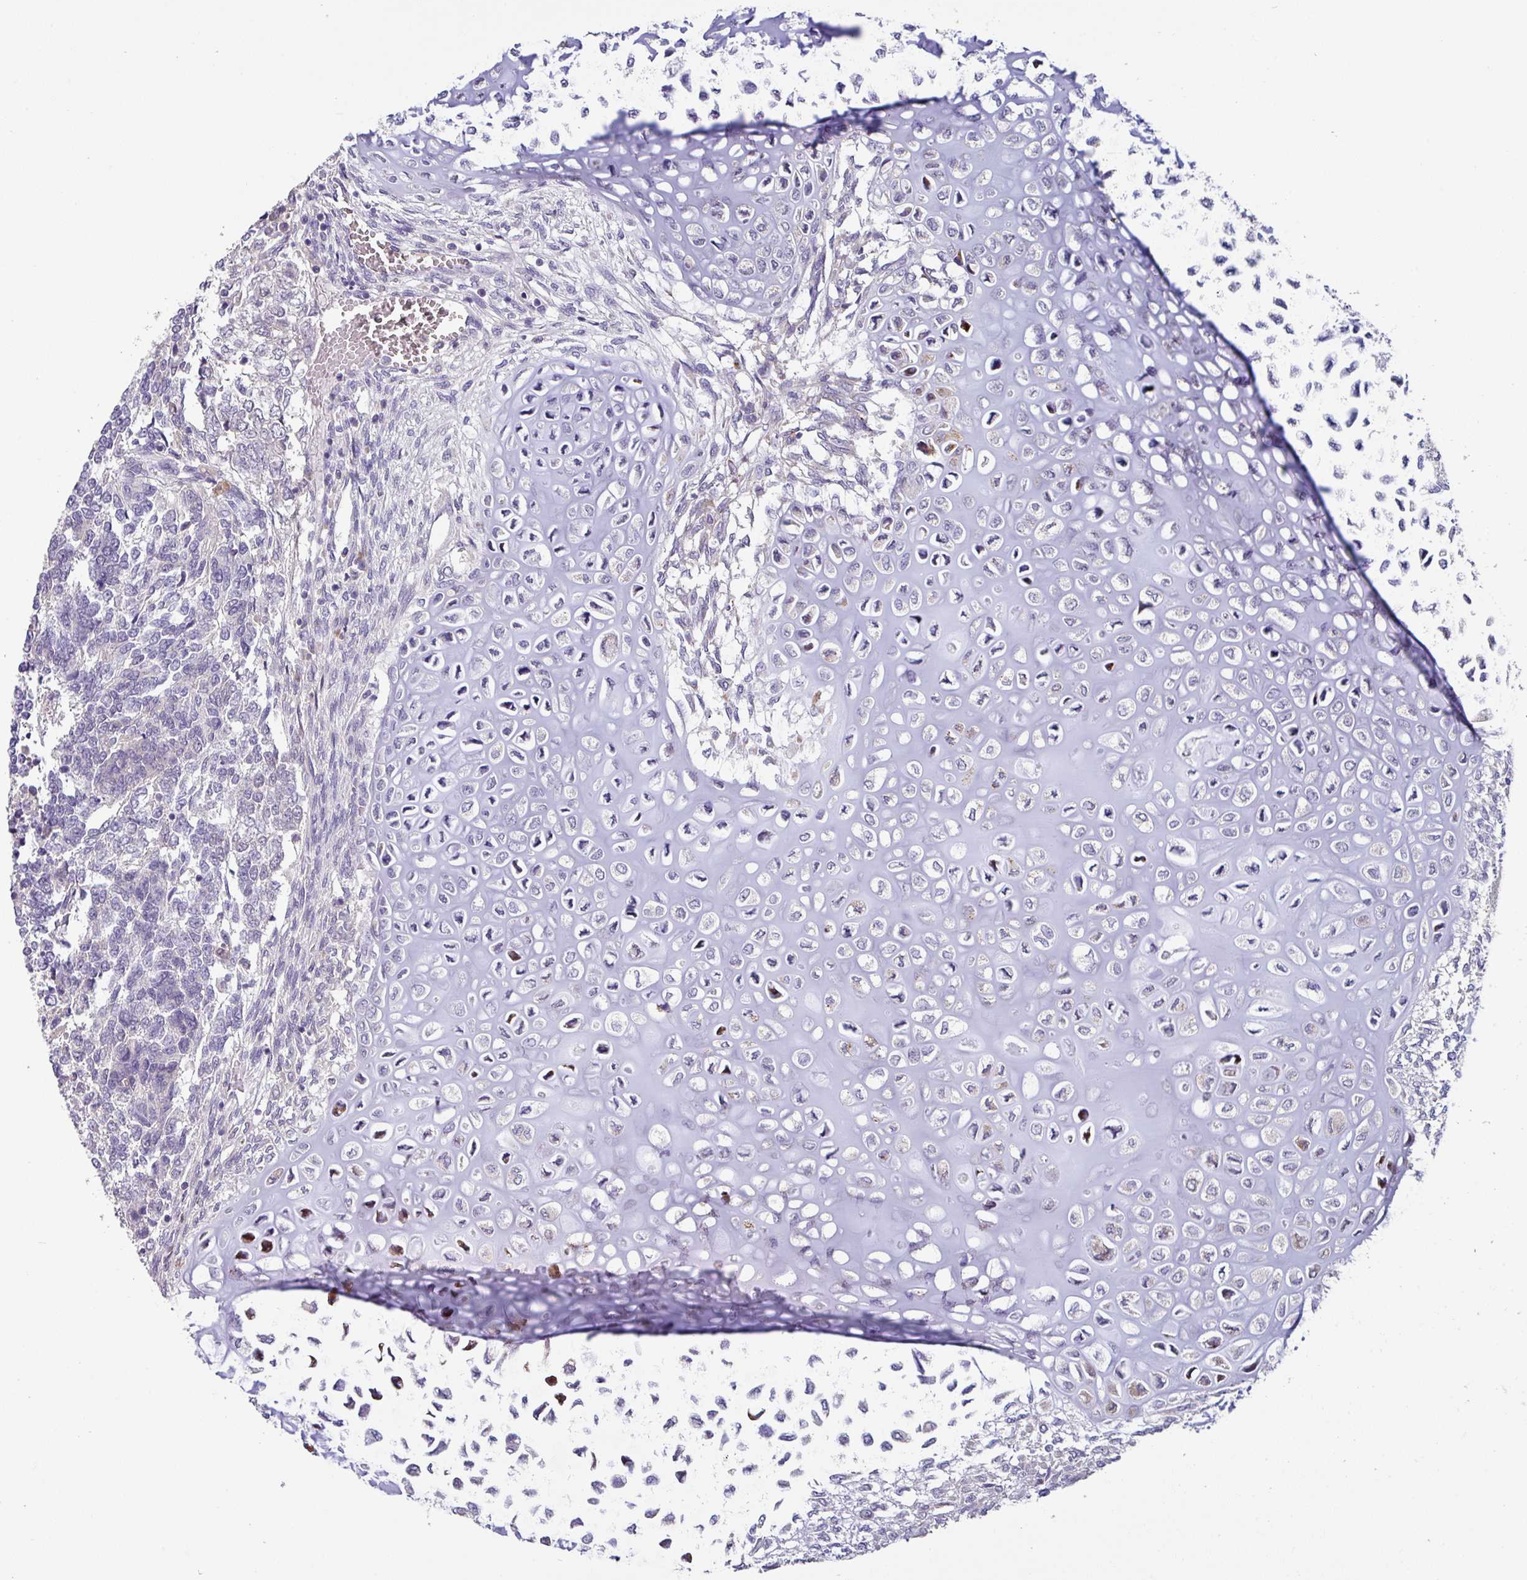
{"staining": {"intensity": "negative", "quantity": "none", "location": "none"}, "tissue": "testis cancer", "cell_type": "Tumor cells", "image_type": "cancer", "snomed": [{"axis": "morphology", "description": "Carcinoma, Embryonal, NOS"}, {"axis": "topography", "description": "Testis"}], "caption": "Tumor cells show no significant protein expression in embryonal carcinoma (testis). (DAB immunohistochemistry (IHC), high magnification).", "gene": "KLHL3", "patient": {"sex": "male", "age": 23}}